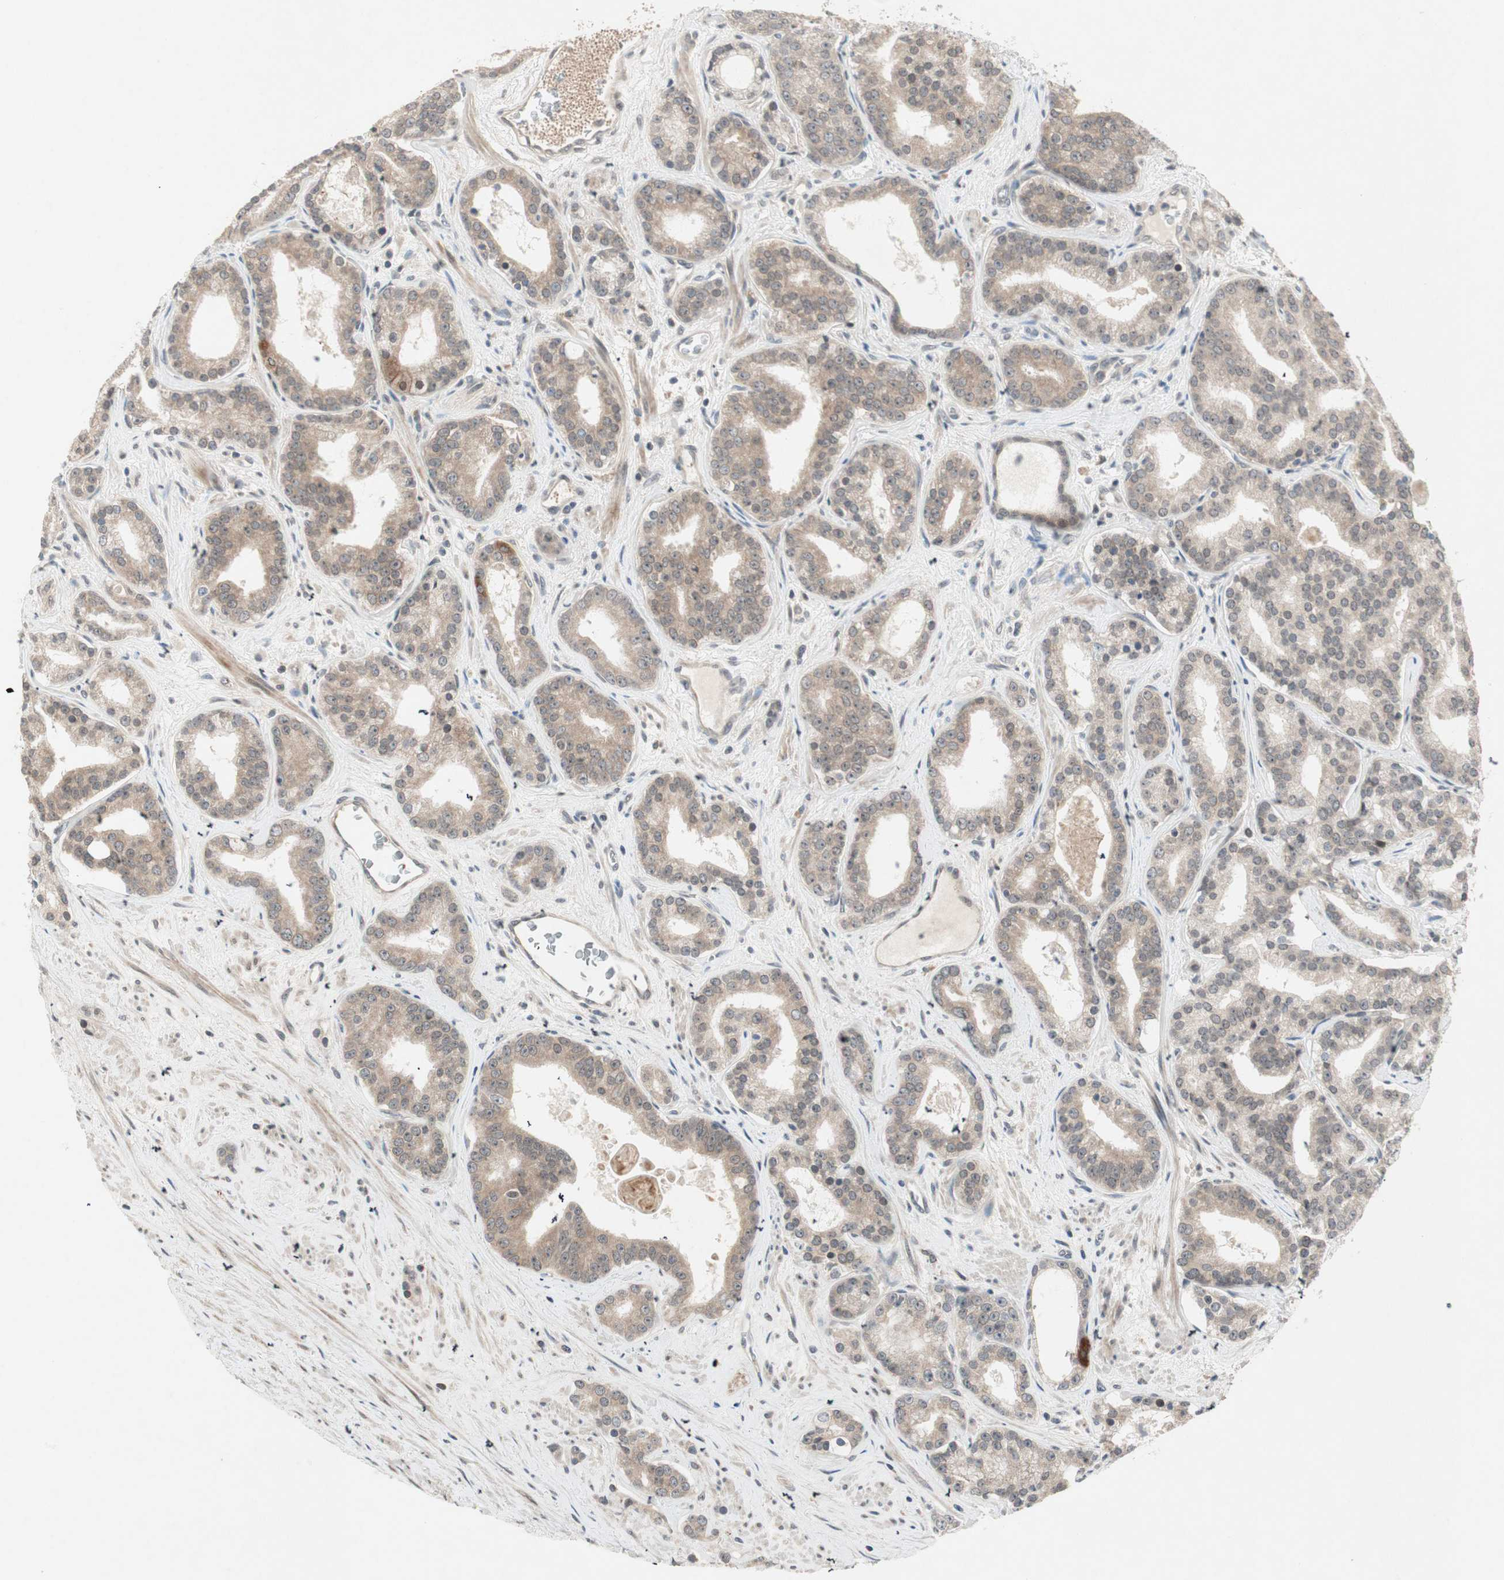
{"staining": {"intensity": "weak", "quantity": ">75%", "location": "cytoplasmic/membranous"}, "tissue": "prostate cancer", "cell_type": "Tumor cells", "image_type": "cancer", "snomed": [{"axis": "morphology", "description": "Adenocarcinoma, Low grade"}, {"axis": "topography", "description": "Prostate"}], "caption": "Immunohistochemical staining of human prostate low-grade adenocarcinoma reveals low levels of weak cytoplasmic/membranous expression in approximately >75% of tumor cells.", "gene": "PGBD1", "patient": {"sex": "male", "age": 63}}